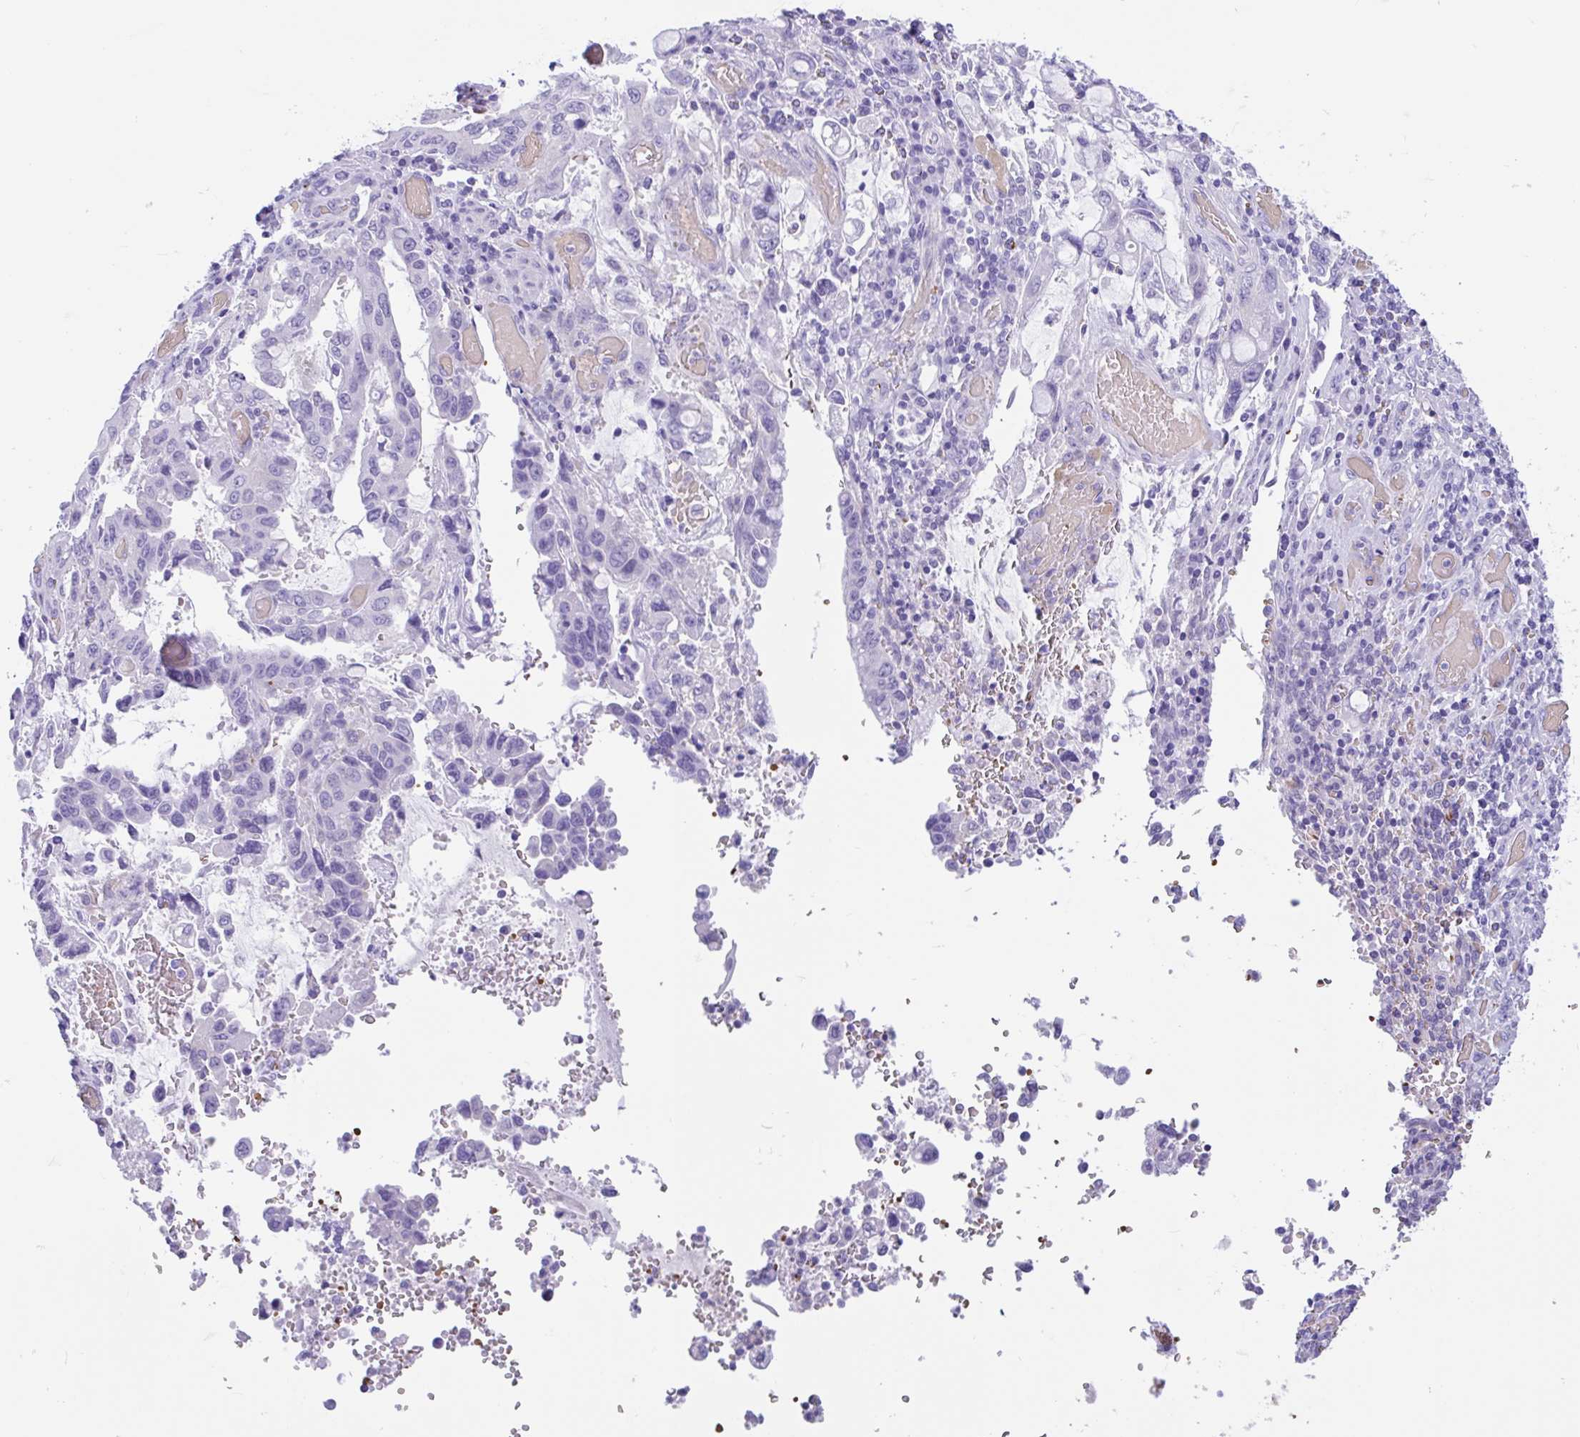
{"staining": {"intensity": "negative", "quantity": "none", "location": "none"}, "tissue": "stomach cancer", "cell_type": "Tumor cells", "image_type": "cancer", "snomed": [{"axis": "morphology", "description": "Adenocarcinoma, NOS"}, {"axis": "topography", "description": "Stomach, upper"}, {"axis": "topography", "description": "Stomach"}], "caption": "Immunohistochemistry image of stomach adenocarcinoma stained for a protein (brown), which demonstrates no positivity in tumor cells.", "gene": "TMEM79", "patient": {"sex": "male", "age": 62}}